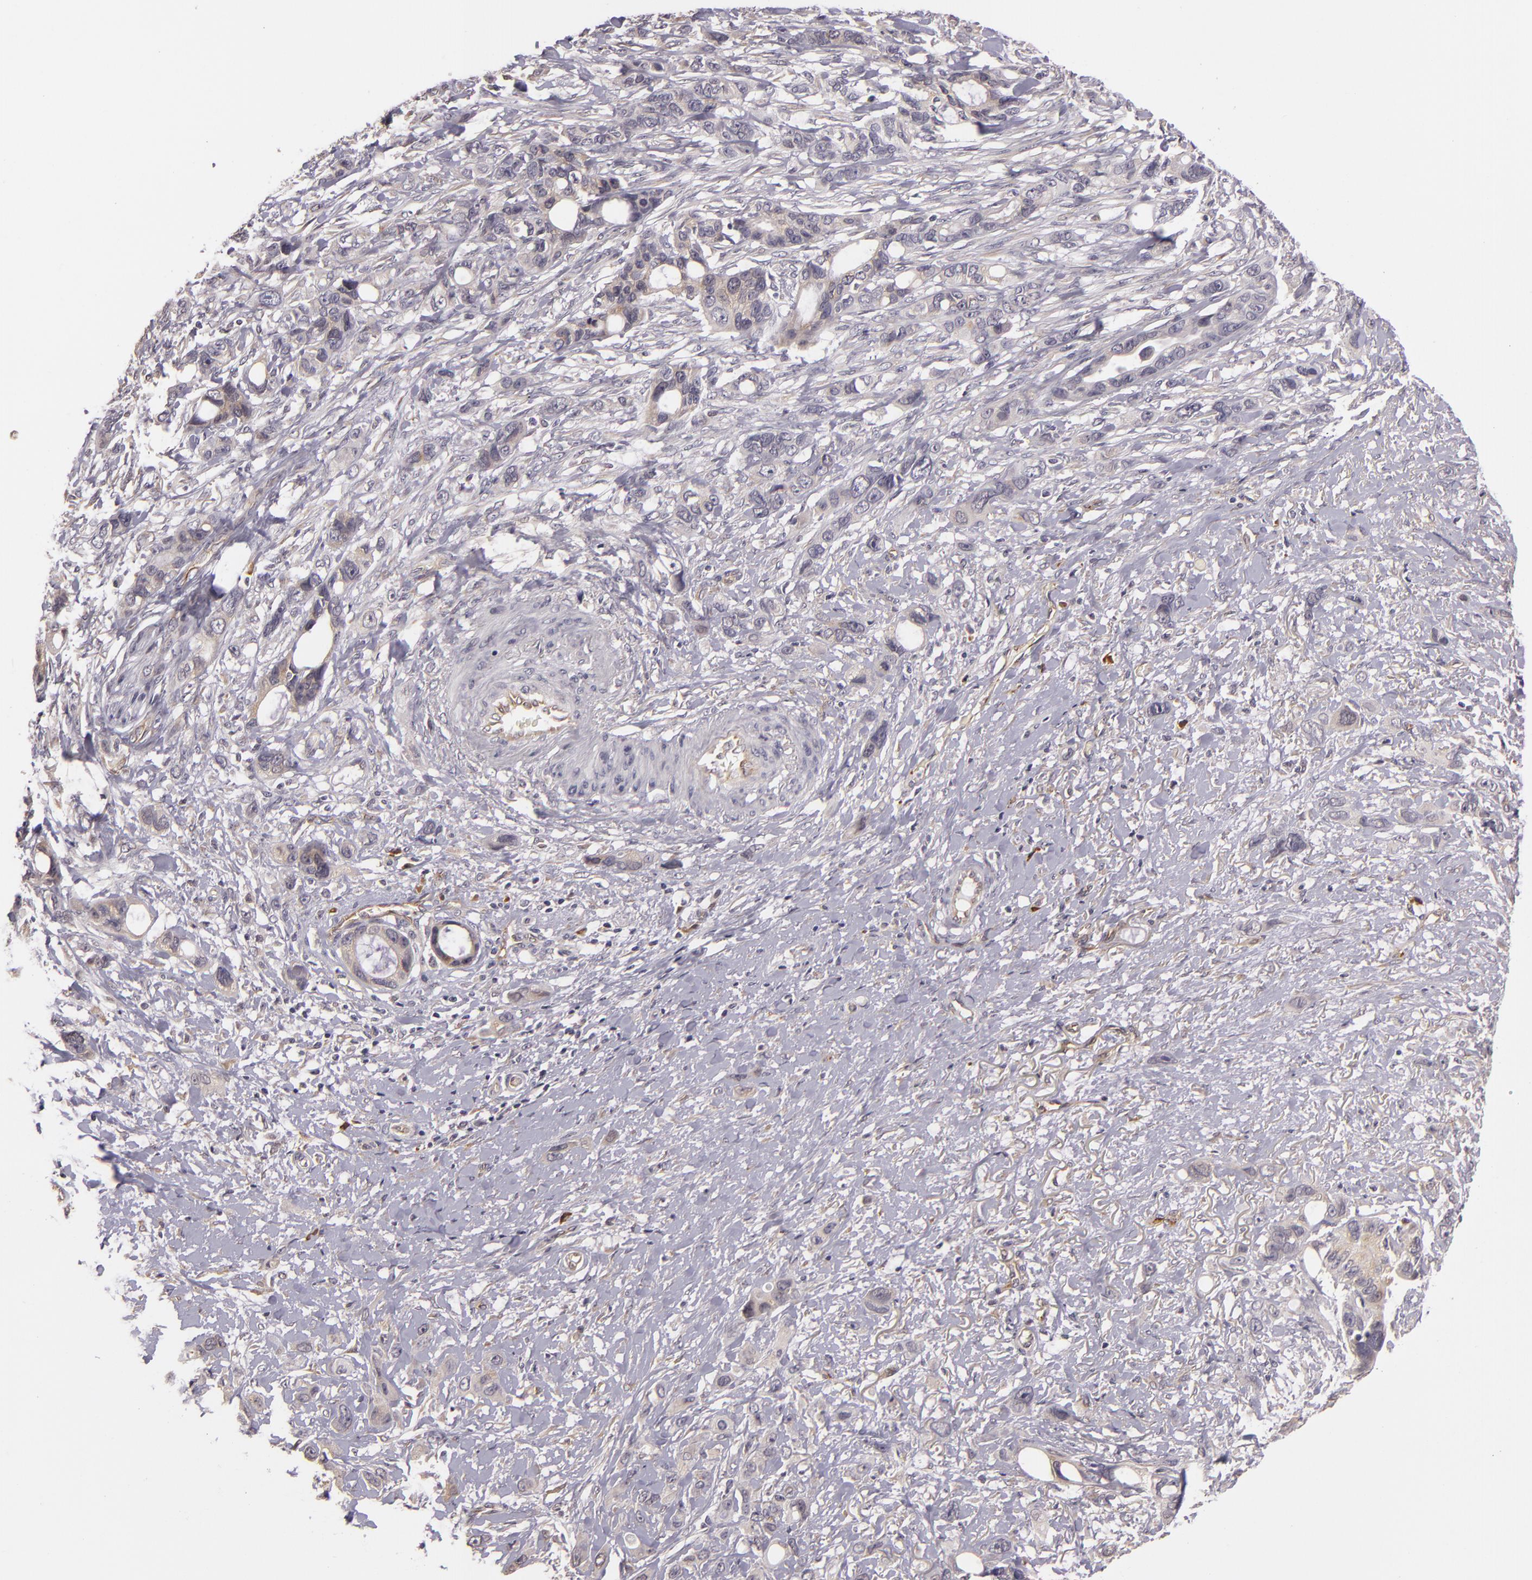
{"staining": {"intensity": "negative", "quantity": "none", "location": "none"}, "tissue": "stomach cancer", "cell_type": "Tumor cells", "image_type": "cancer", "snomed": [{"axis": "morphology", "description": "Adenocarcinoma, NOS"}, {"axis": "topography", "description": "Stomach, upper"}], "caption": "Protein analysis of stomach cancer displays no significant staining in tumor cells.", "gene": "SYTL4", "patient": {"sex": "male", "age": 47}}